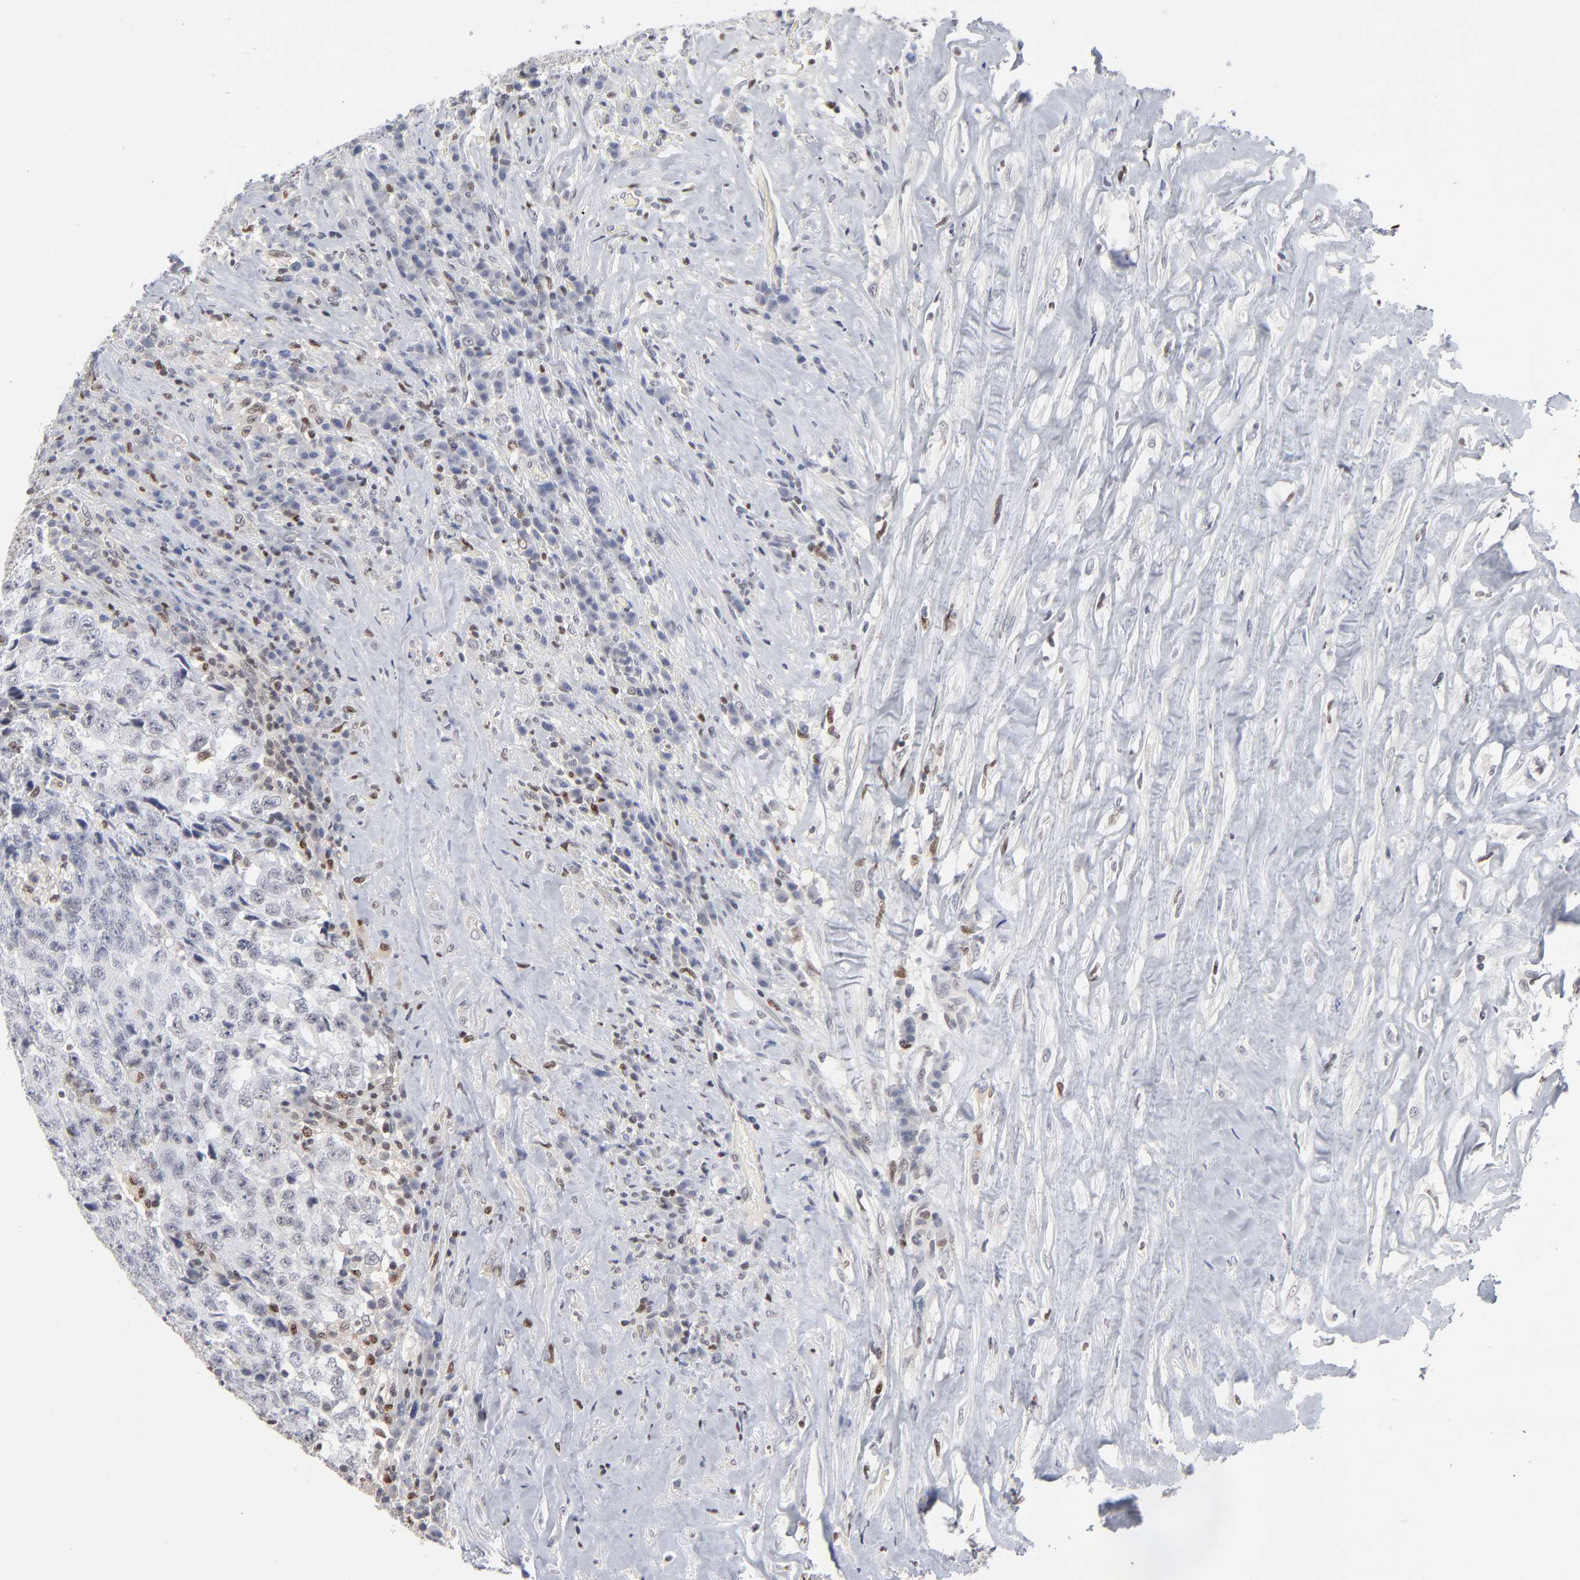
{"staining": {"intensity": "negative", "quantity": "none", "location": "none"}, "tissue": "testis cancer", "cell_type": "Tumor cells", "image_type": "cancer", "snomed": [{"axis": "morphology", "description": "Necrosis, NOS"}, {"axis": "morphology", "description": "Carcinoma, Embryonal, NOS"}, {"axis": "topography", "description": "Testis"}], "caption": "Histopathology image shows no protein expression in tumor cells of embryonal carcinoma (testis) tissue. (DAB IHC visualized using brightfield microscopy, high magnification).", "gene": "MAX", "patient": {"sex": "male", "age": 19}}